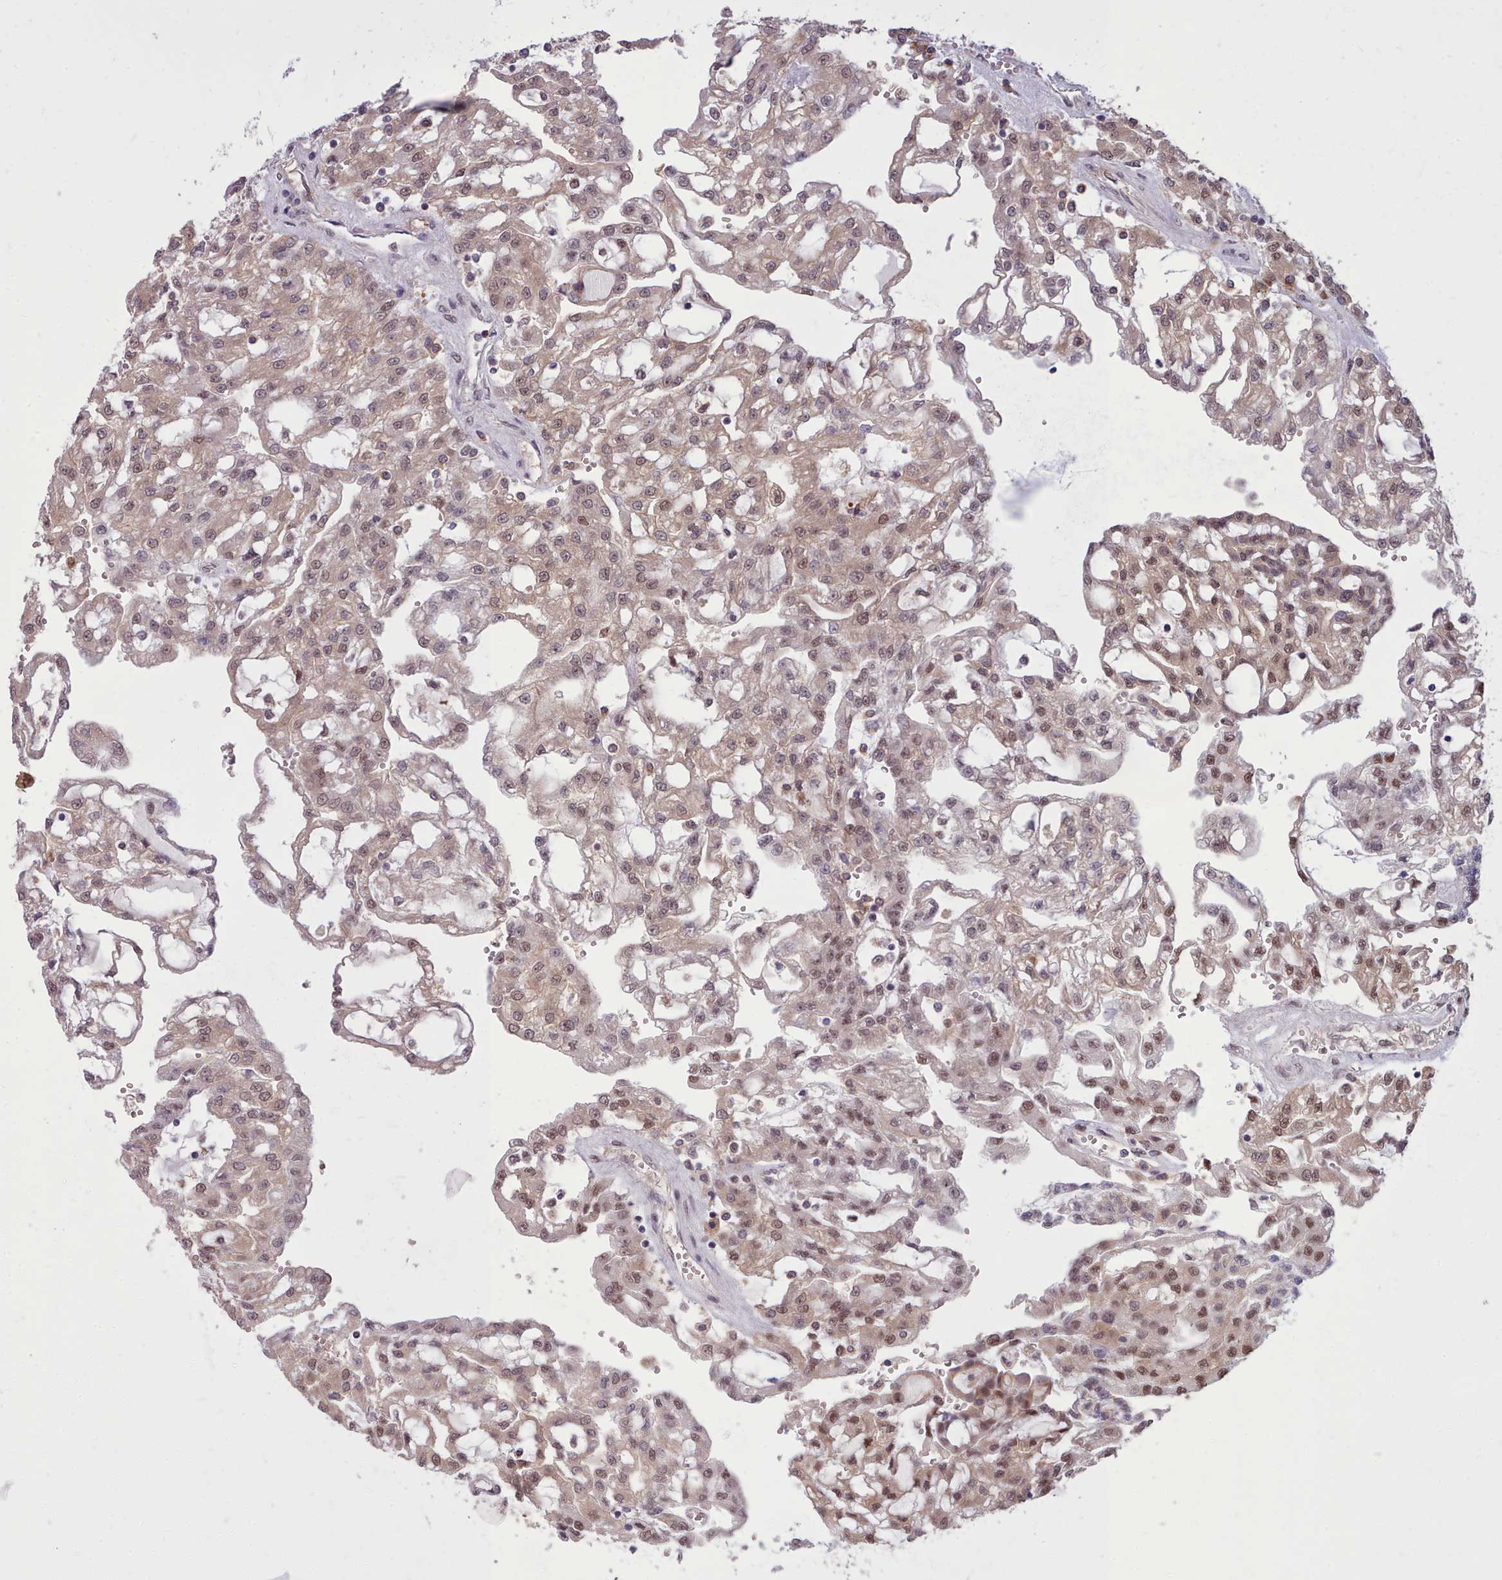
{"staining": {"intensity": "weak", "quantity": ">75%", "location": "cytoplasmic/membranous,nuclear"}, "tissue": "renal cancer", "cell_type": "Tumor cells", "image_type": "cancer", "snomed": [{"axis": "morphology", "description": "Adenocarcinoma, NOS"}, {"axis": "topography", "description": "Kidney"}], "caption": "This is an image of immunohistochemistry staining of renal cancer, which shows weak staining in the cytoplasmic/membranous and nuclear of tumor cells.", "gene": "AHCY", "patient": {"sex": "male", "age": 63}}